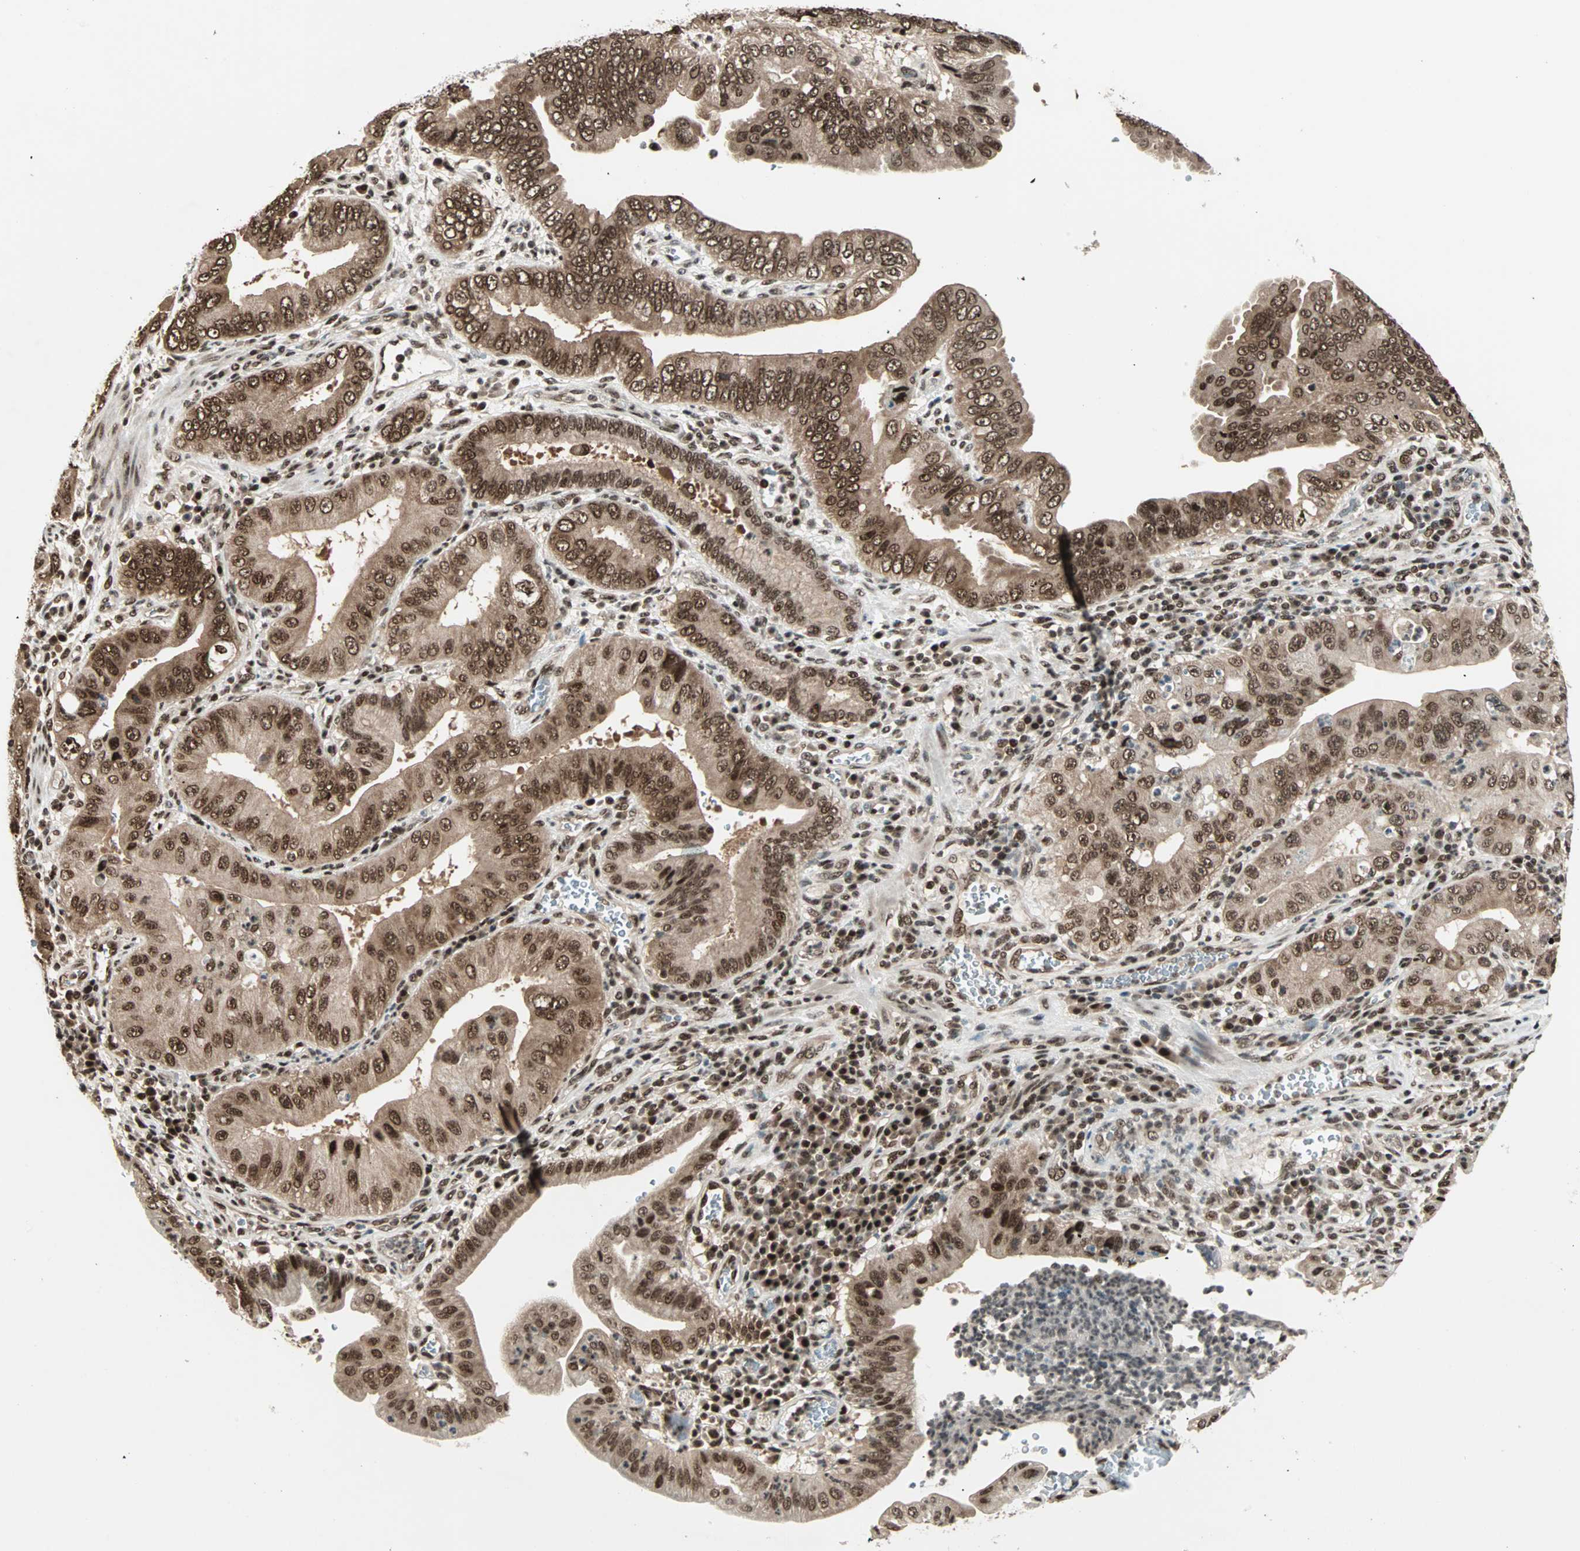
{"staining": {"intensity": "moderate", "quantity": ">75%", "location": "cytoplasmic/membranous,nuclear"}, "tissue": "pancreatic cancer", "cell_type": "Tumor cells", "image_type": "cancer", "snomed": [{"axis": "morphology", "description": "Normal tissue, NOS"}, {"axis": "topography", "description": "Lymph node"}], "caption": "Protein analysis of pancreatic cancer tissue reveals moderate cytoplasmic/membranous and nuclear staining in approximately >75% of tumor cells.", "gene": "ZNF44", "patient": {"sex": "male", "age": 50}}